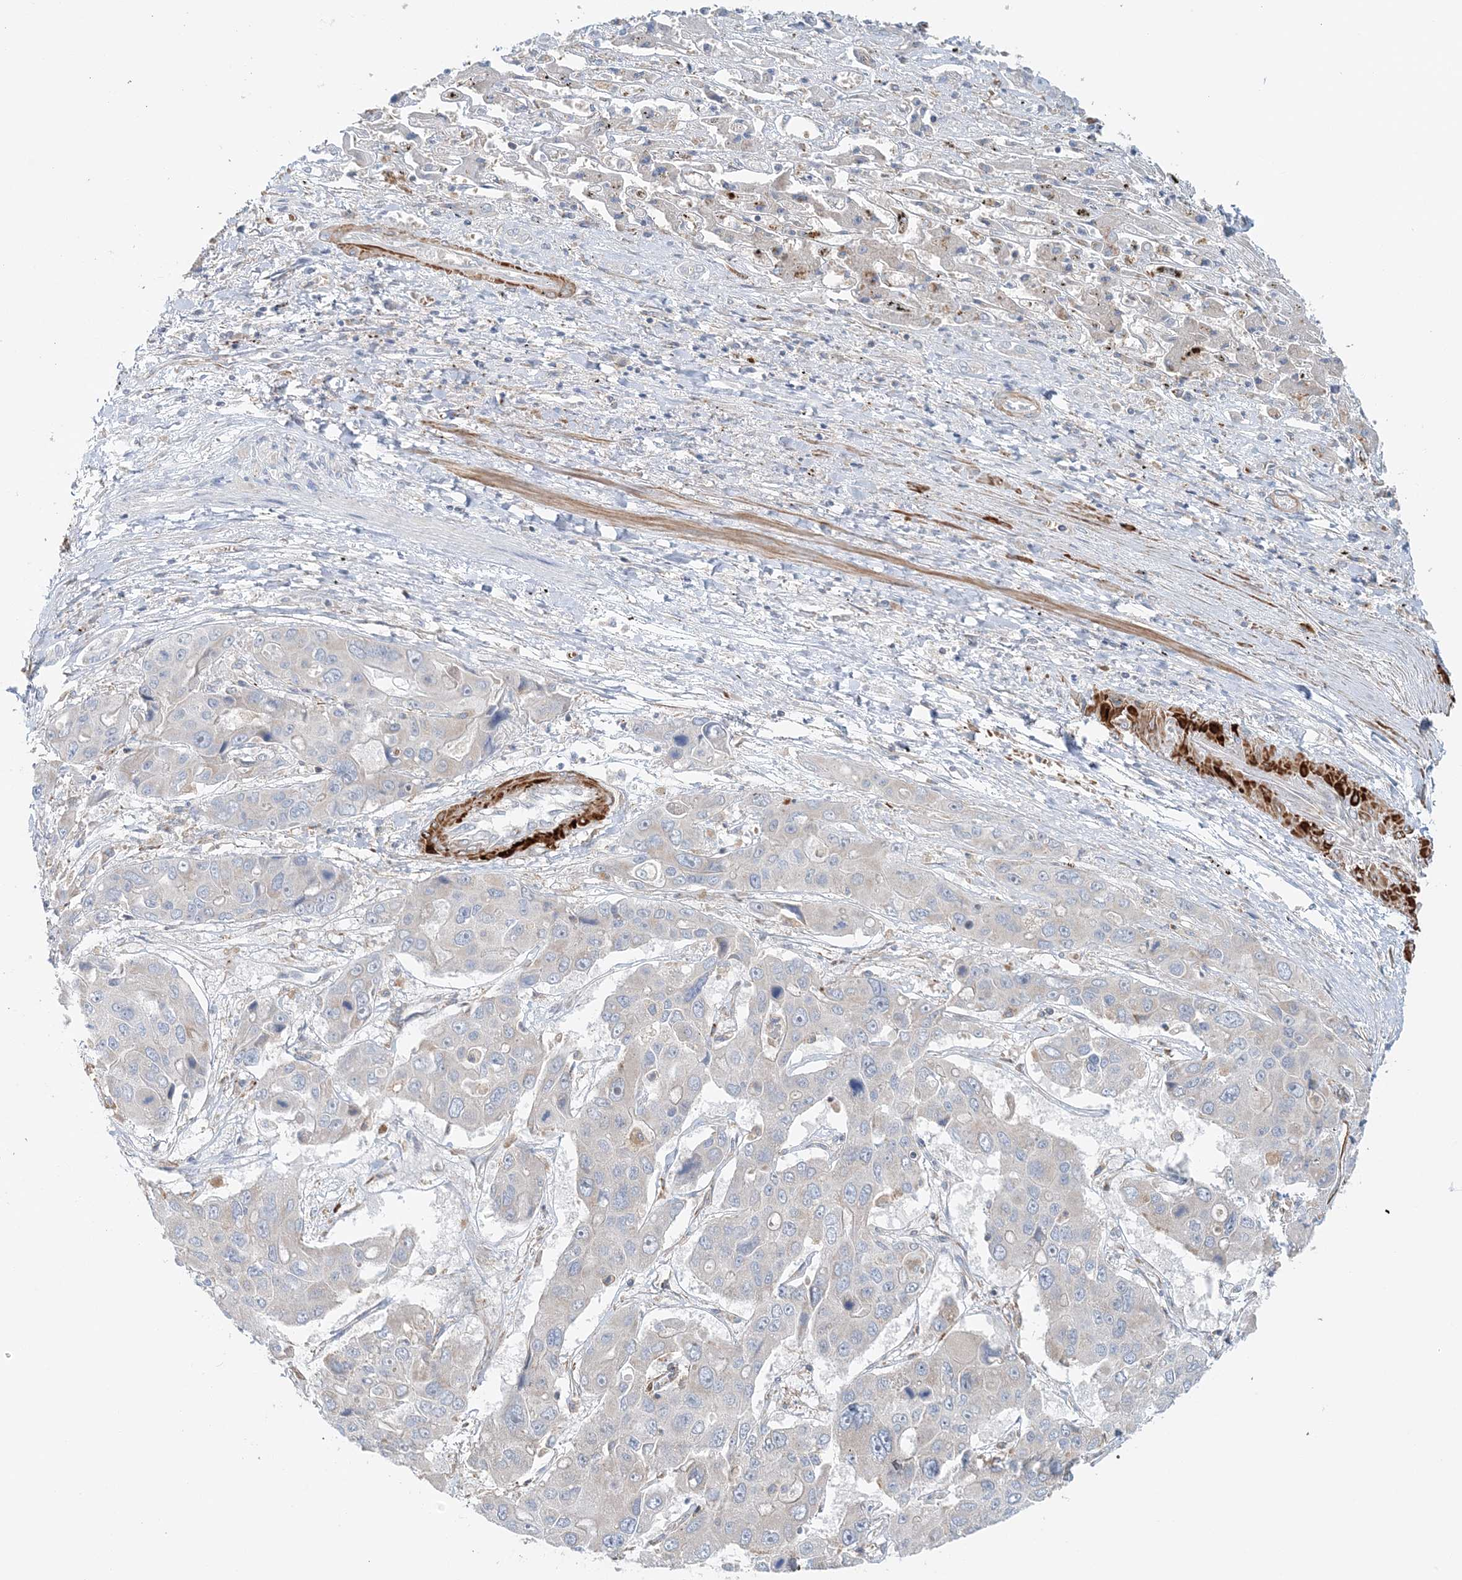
{"staining": {"intensity": "negative", "quantity": "none", "location": "none"}, "tissue": "liver cancer", "cell_type": "Tumor cells", "image_type": "cancer", "snomed": [{"axis": "morphology", "description": "Cholangiocarcinoma"}, {"axis": "topography", "description": "Liver"}], "caption": "Human liver cancer stained for a protein using immunohistochemistry demonstrates no staining in tumor cells.", "gene": "TTI1", "patient": {"sex": "male", "age": 67}}